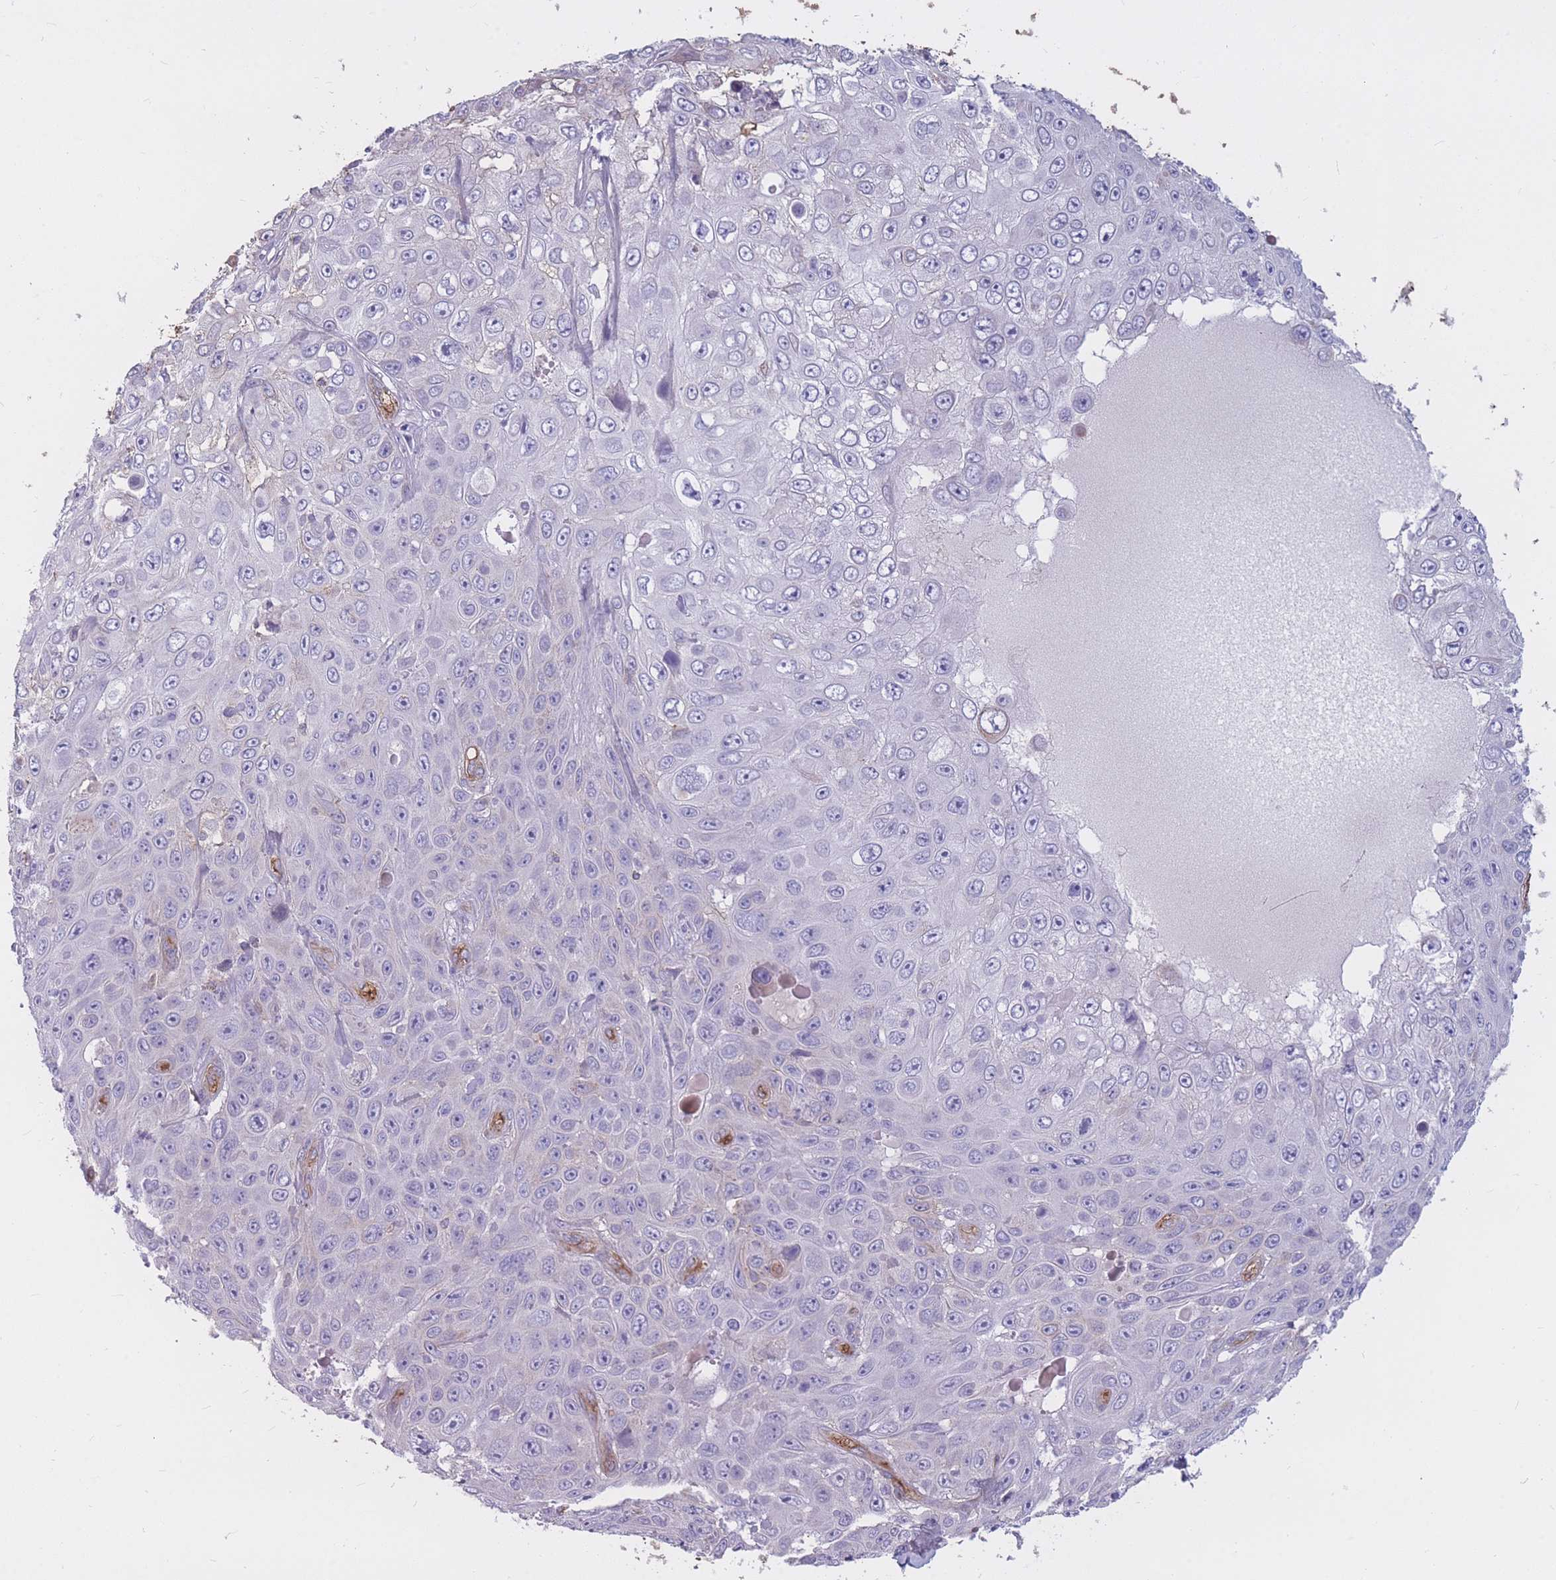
{"staining": {"intensity": "negative", "quantity": "none", "location": "none"}, "tissue": "skin cancer", "cell_type": "Tumor cells", "image_type": "cancer", "snomed": [{"axis": "morphology", "description": "Squamous cell carcinoma, NOS"}, {"axis": "topography", "description": "Skin"}], "caption": "Immunohistochemistry photomicrograph of skin squamous cell carcinoma stained for a protein (brown), which demonstrates no expression in tumor cells. The staining was performed using DAB (3,3'-diaminobenzidine) to visualize the protein expression in brown, while the nuclei were stained in blue with hematoxylin (Magnification: 20x).", "gene": "GNA11", "patient": {"sex": "male", "age": 82}}